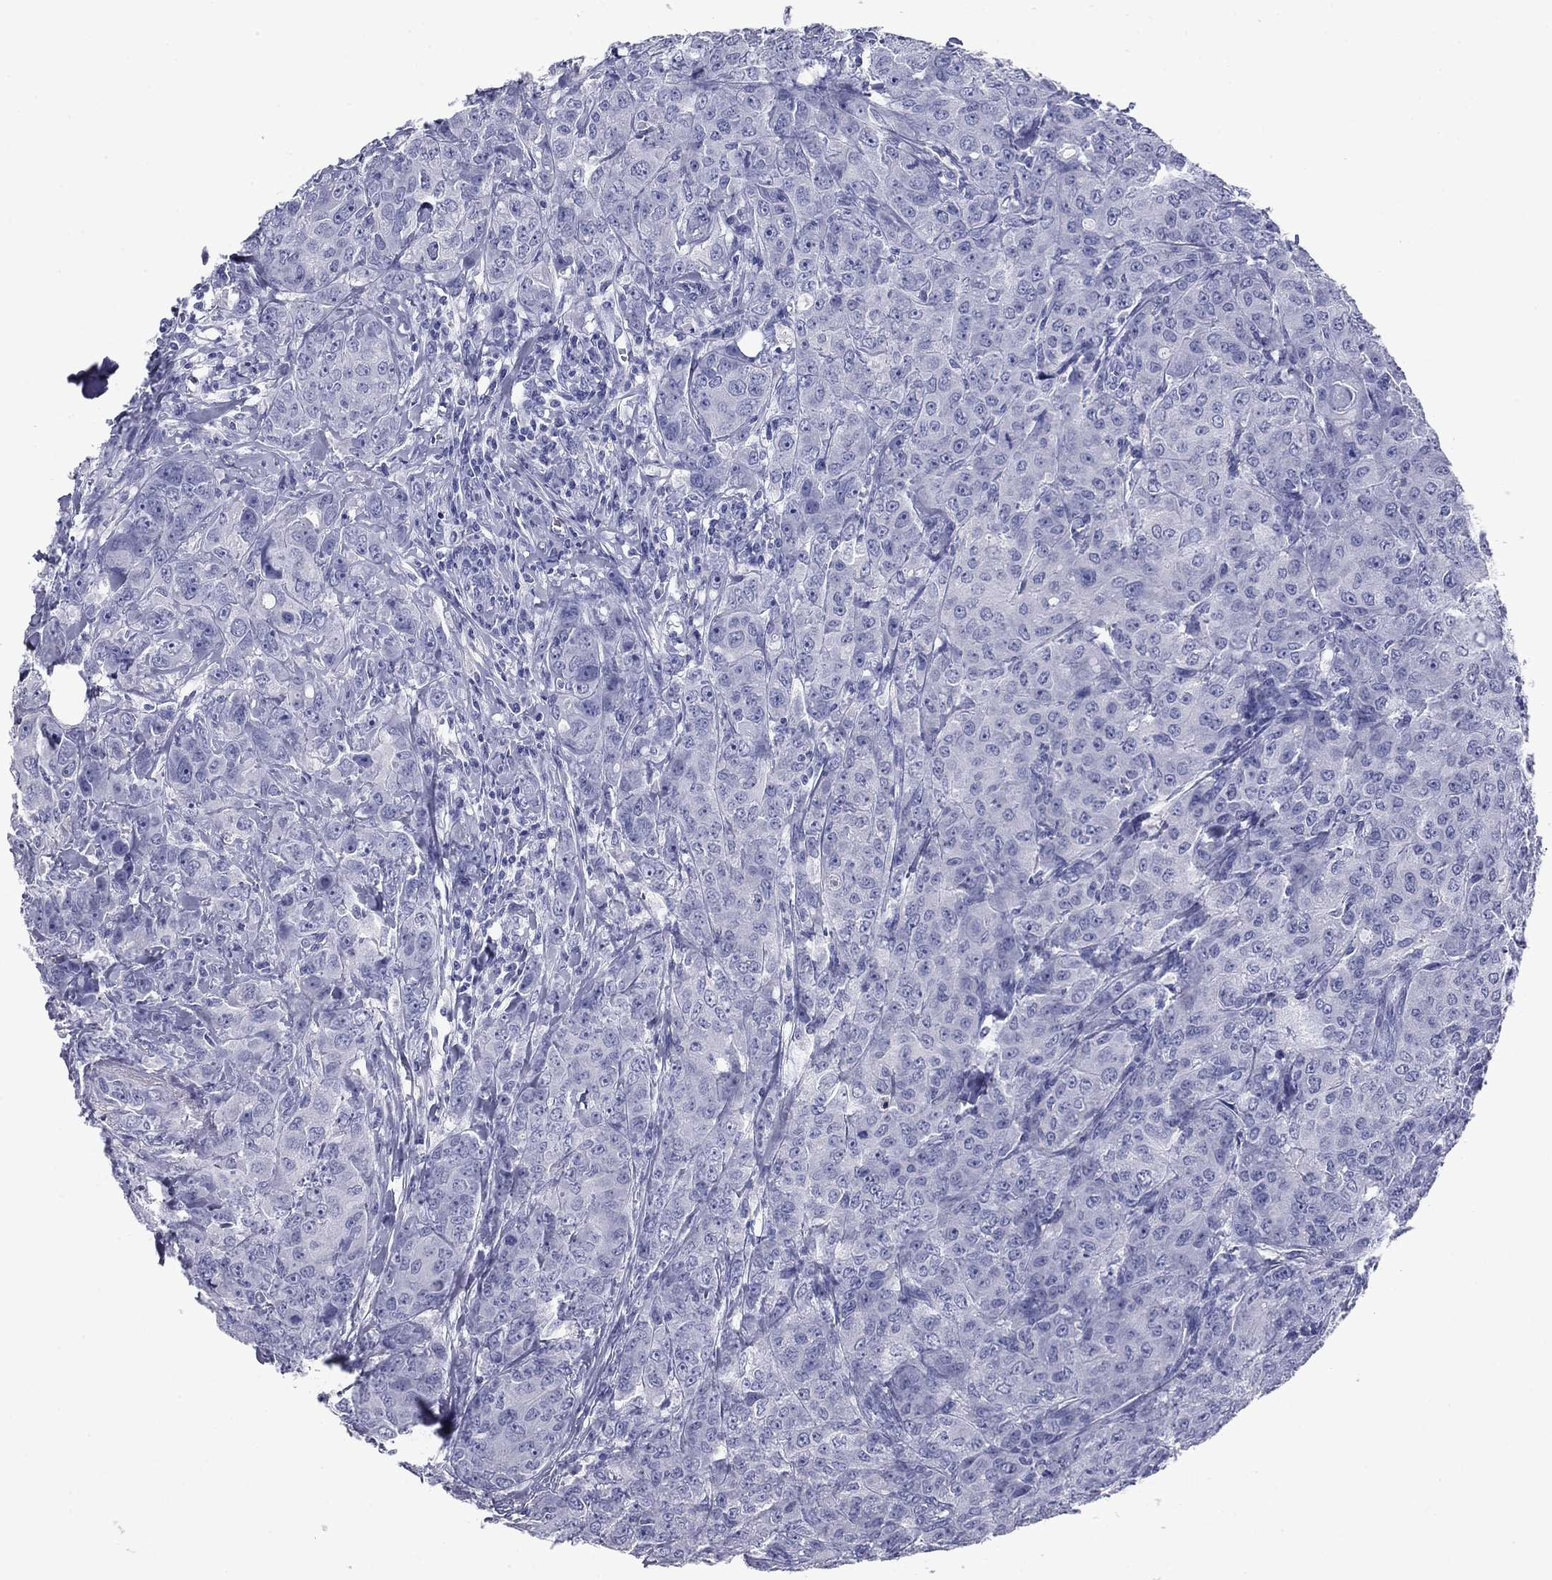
{"staining": {"intensity": "negative", "quantity": "none", "location": "none"}, "tissue": "breast cancer", "cell_type": "Tumor cells", "image_type": "cancer", "snomed": [{"axis": "morphology", "description": "Duct carcinoma"}, {"axis": "topography", "description": "Breast"}], "caption": "There is no significant staining in tumor cells of breast cancer.", "gene": "NPPA", "patient": {"sex": "female", "age": 43}}